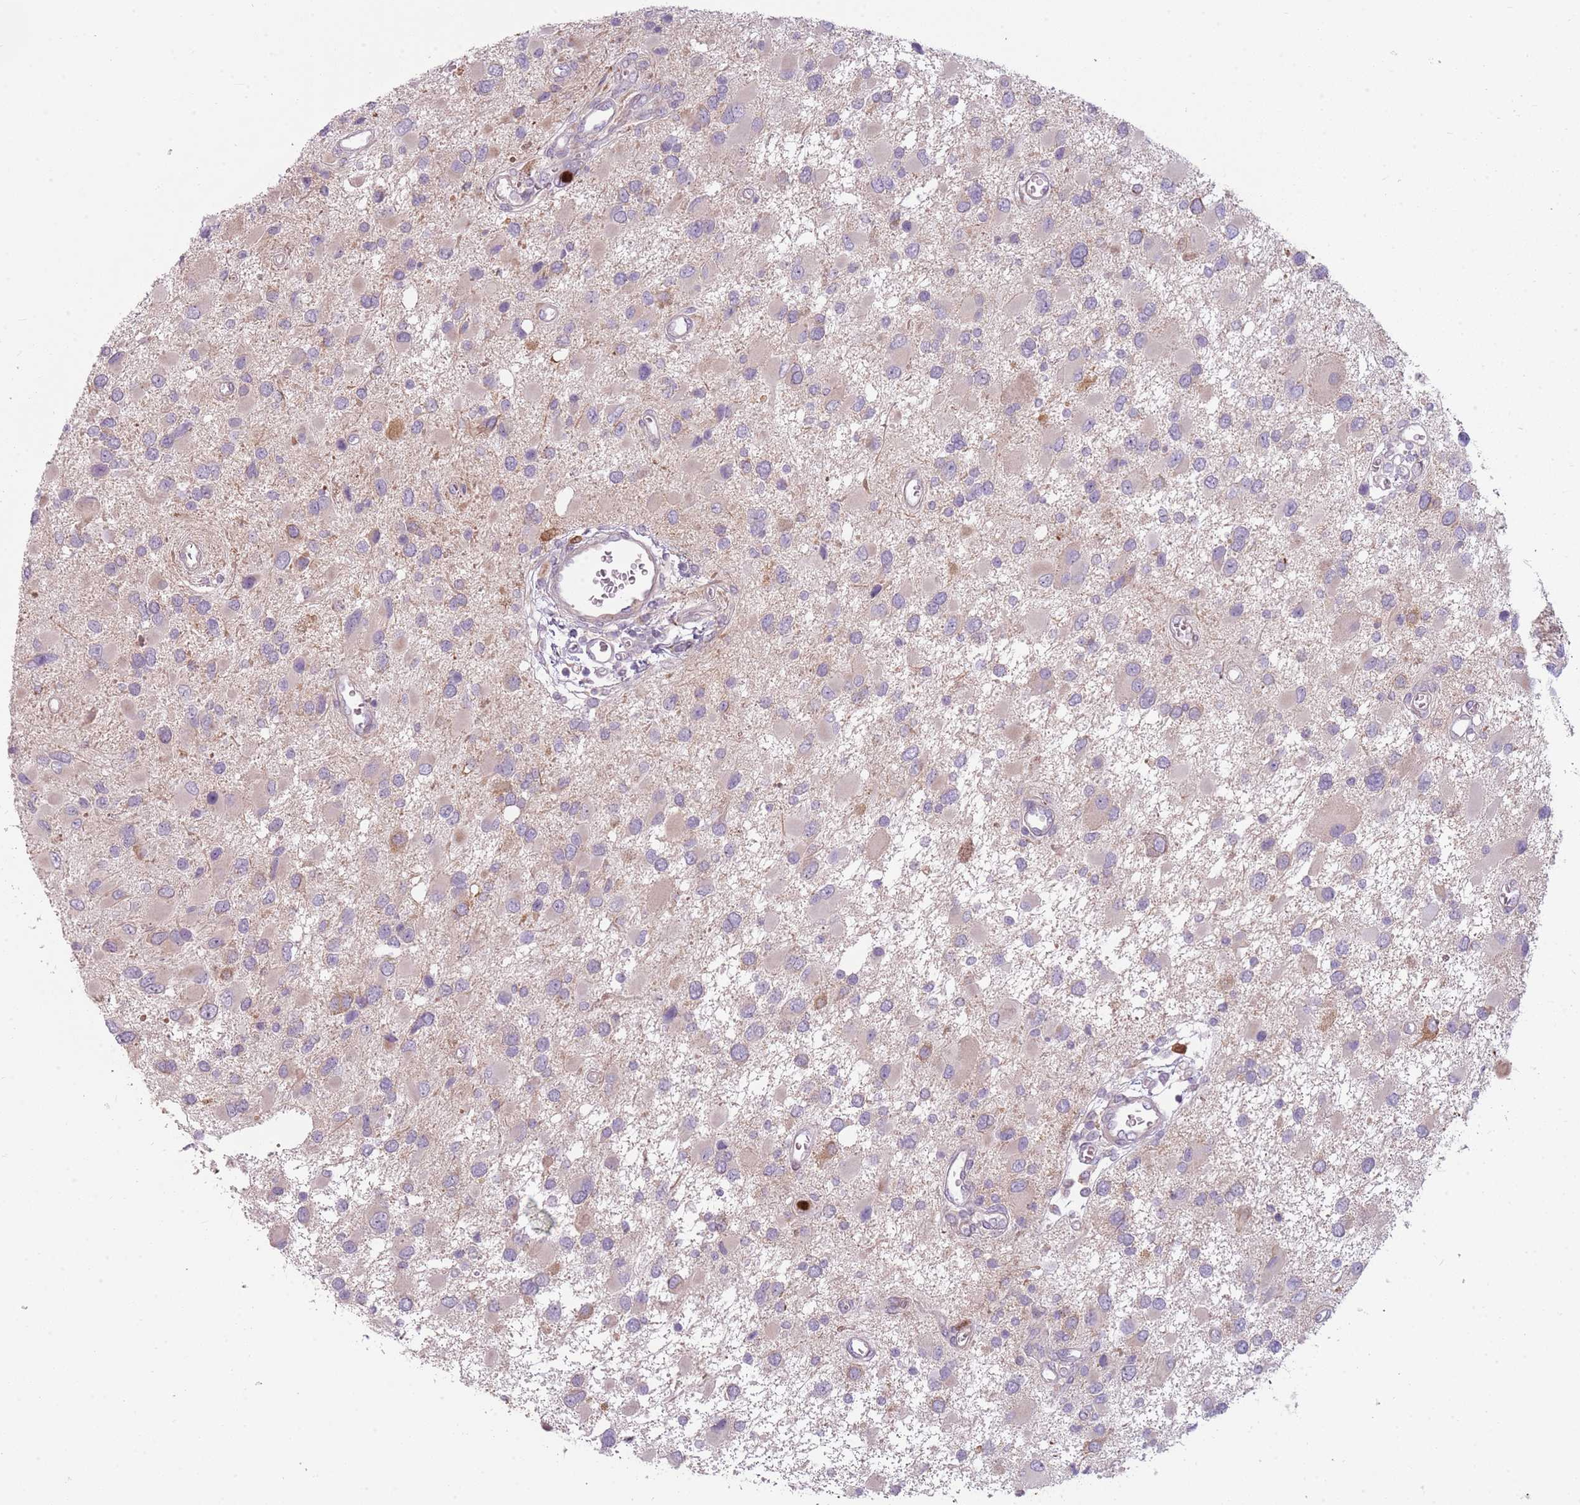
{"staining": {"intensity": "negative", "quantity": "none", "location": "none"}, "tissue": "glioma", "cell_type": "Tumor cells", "image_type": "cancer", "snomed": [{"axis": "morphology", "description": "Glioma, malignant, High grade"}, {"axis": "topography", "description": "Brain"}], "caption": "Immunohistochemistry (IHC) photomicrograph of neoplastic tissue: malignant glioma (high-grade) stained with DAB displays no significant protein expression in tumor cells.", "gene": "SPAG4", "patient": {"sex": "male", "age": 53}}